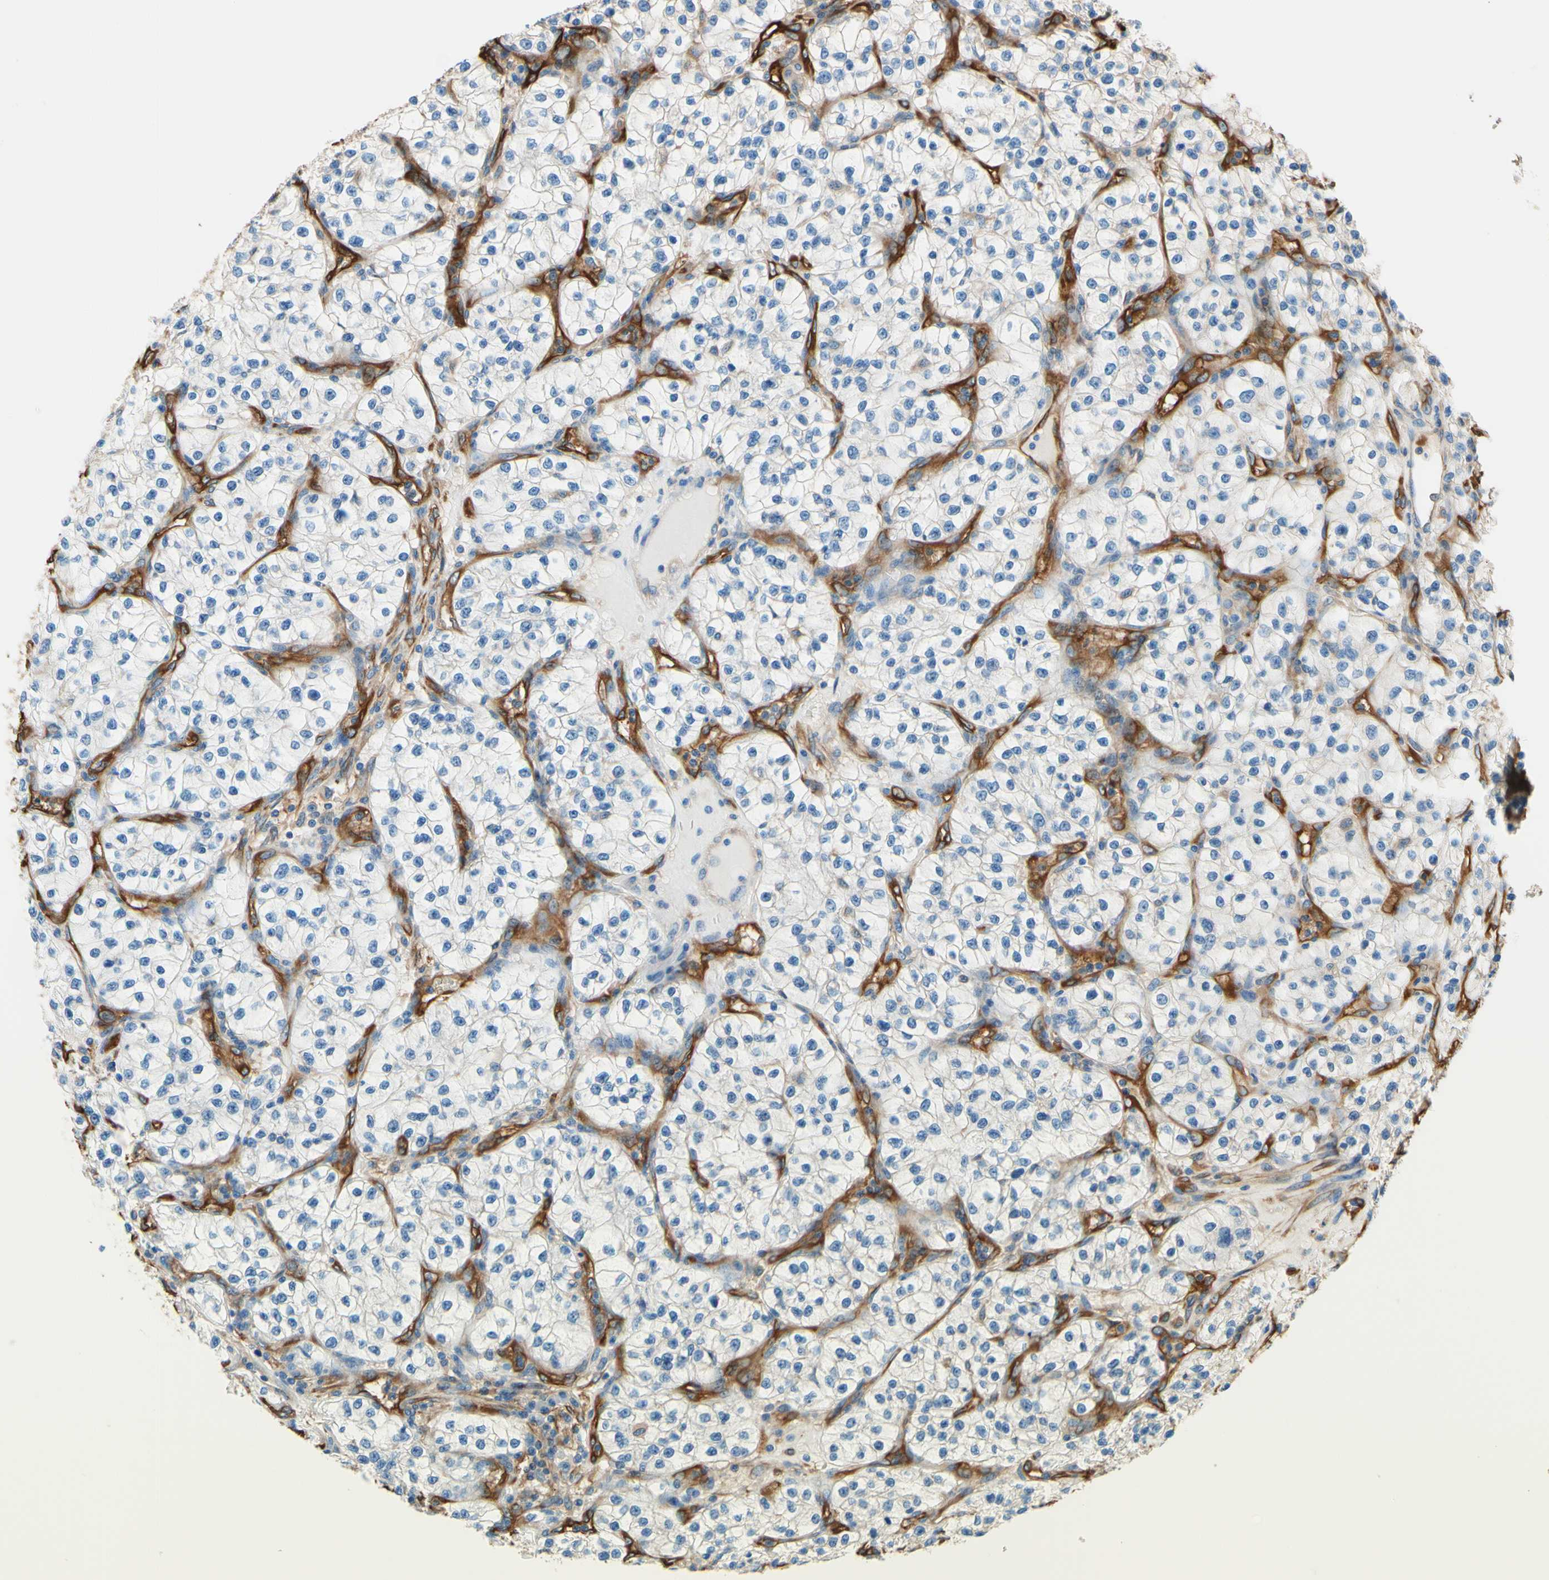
{"staining": {"intensity": "negative", "quantity": "none", "location": "none"}, "tissue": "renal cancer", "cell_type": "Tumor cells", "image_type": "cancer", "snomed": [{"axis": "morphology", "description": "Adenocarcinoma, NOS"}, {"axis": "topography", "description": "Kidney"}], "caption": "Adenocarcinoma (renal) was stained to show a protein in brown. There is no significant positivity in tumor cells.", "gene": "DPYSL3", "patient": {"sex": "female", "age": 57}}